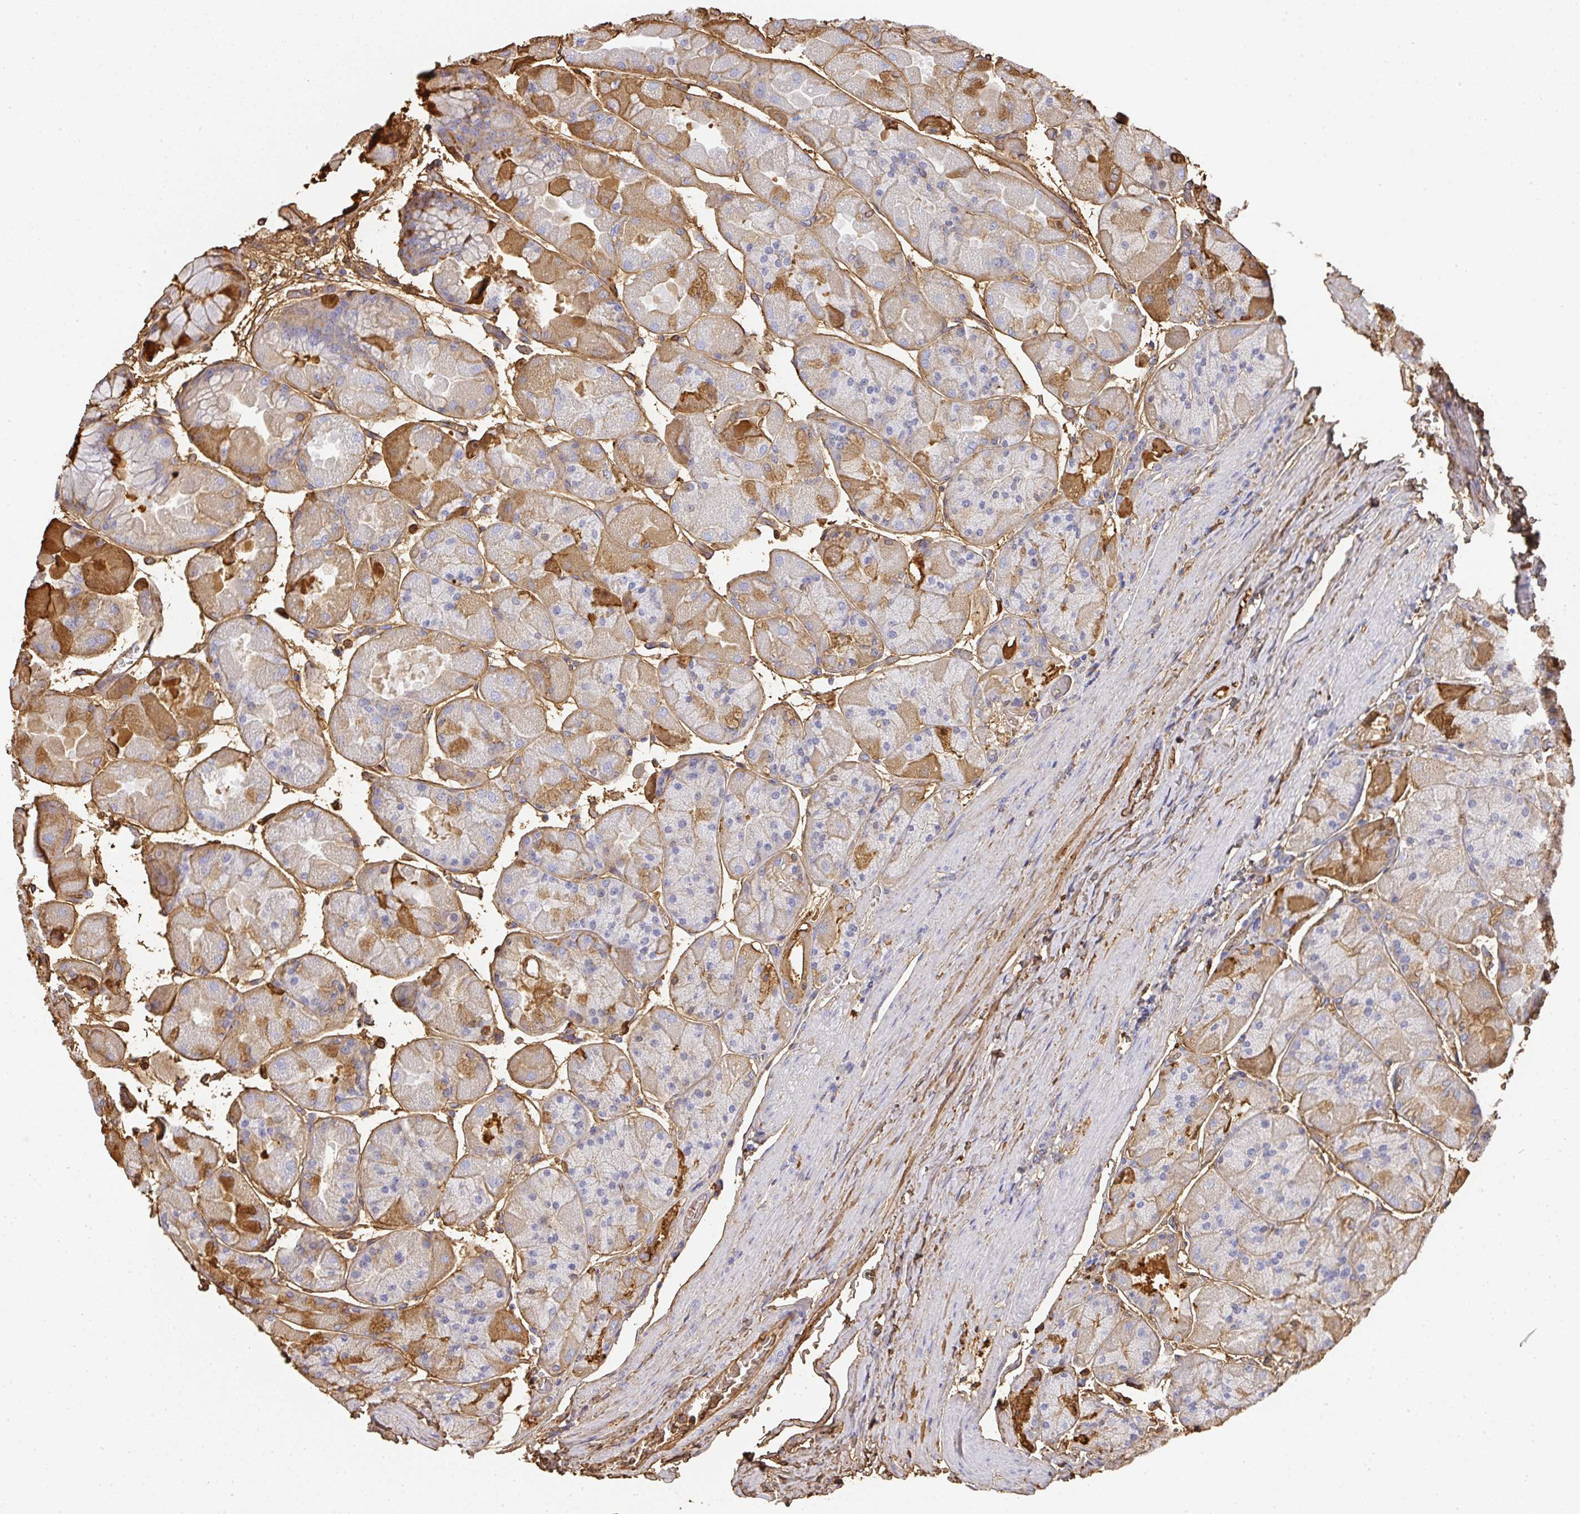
{"staining": {"intensity": "moderate", "quantity": "<25%", "location": "cytoplasmic/membranous"}, "tissue": "stomach", "cell_type": "Glandular cells", "image_type": "normal", "snomed": [{"axis": "morphology", "description": "Normal tissue, NOS"}, {"axis": "topography", "description": "Stomach"}], "caption": "IHC photomicrograph of normal stomach stained for a protein (brown), which demonstrates low levels of moderate cytoplasmic/membranous positivity in approximately <25% of glandular cells.", "gene": "ALB", "patient": {"sex": "female", "age": 61}}